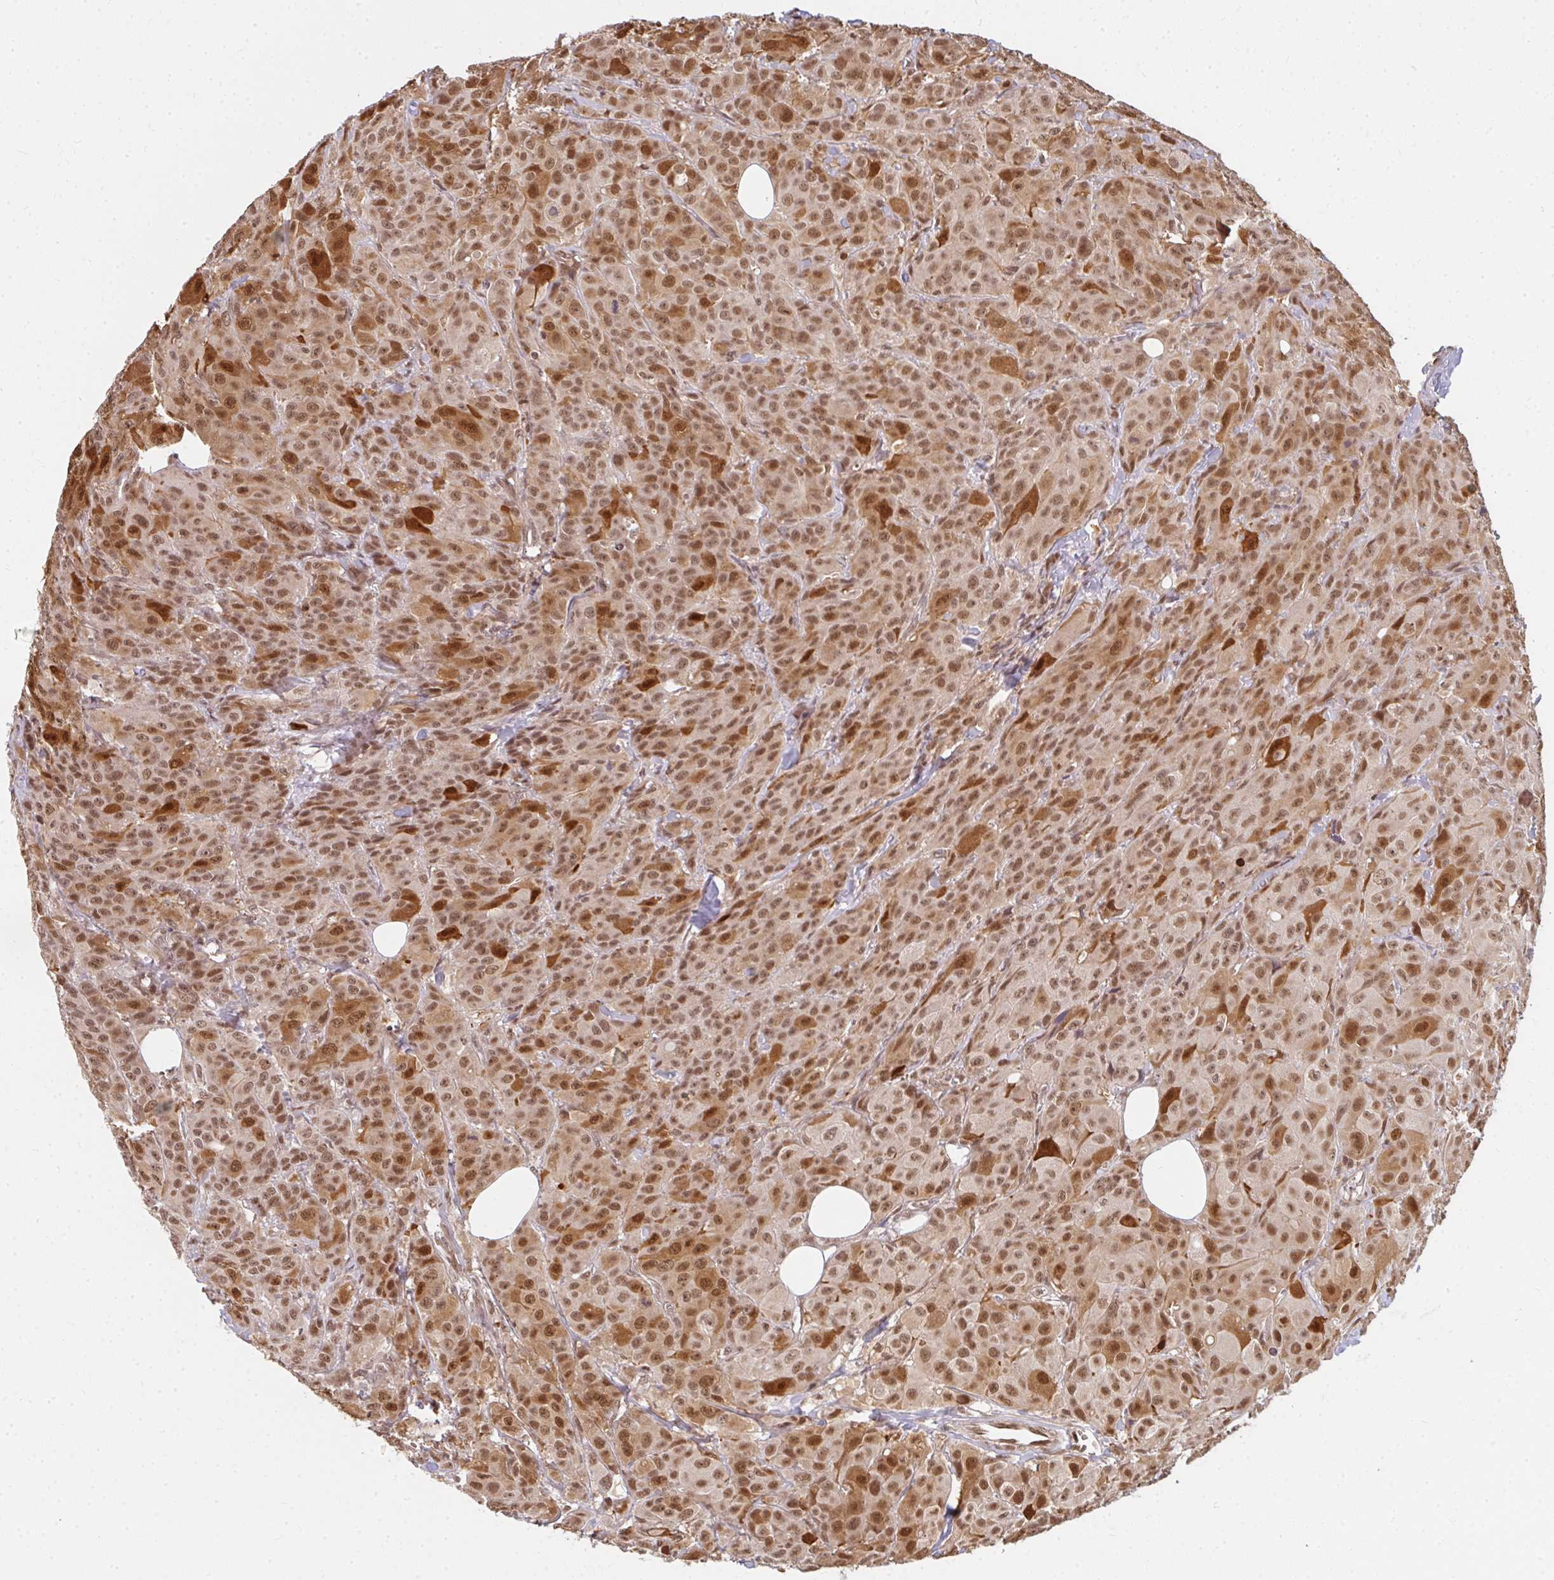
{"staining": {"intensity": "moderate", "quantity": ">75%", "location": "nuclear"}, "tissue": "breast cancer", "cell_type": "Tumor cells", "image_type": "cancer", "snomed": [{"axis": "morphology", "description": "Normal tissue, NOS"}, {"axis": "morphology", "description": "Duct carcinoma"}, {"axis": "topography", "description": "Breast"}], "caption": "Immunohistochemical staining of breast intraductal carcinoma exhibits medium levels of moderate nuclear positivity in approximately >75% of tumor cells. (Brightfield microscopy of DAB IHC at high magnification).", "gene": "GTF3C6", "patient": {"sex": "female", "age": 43}}